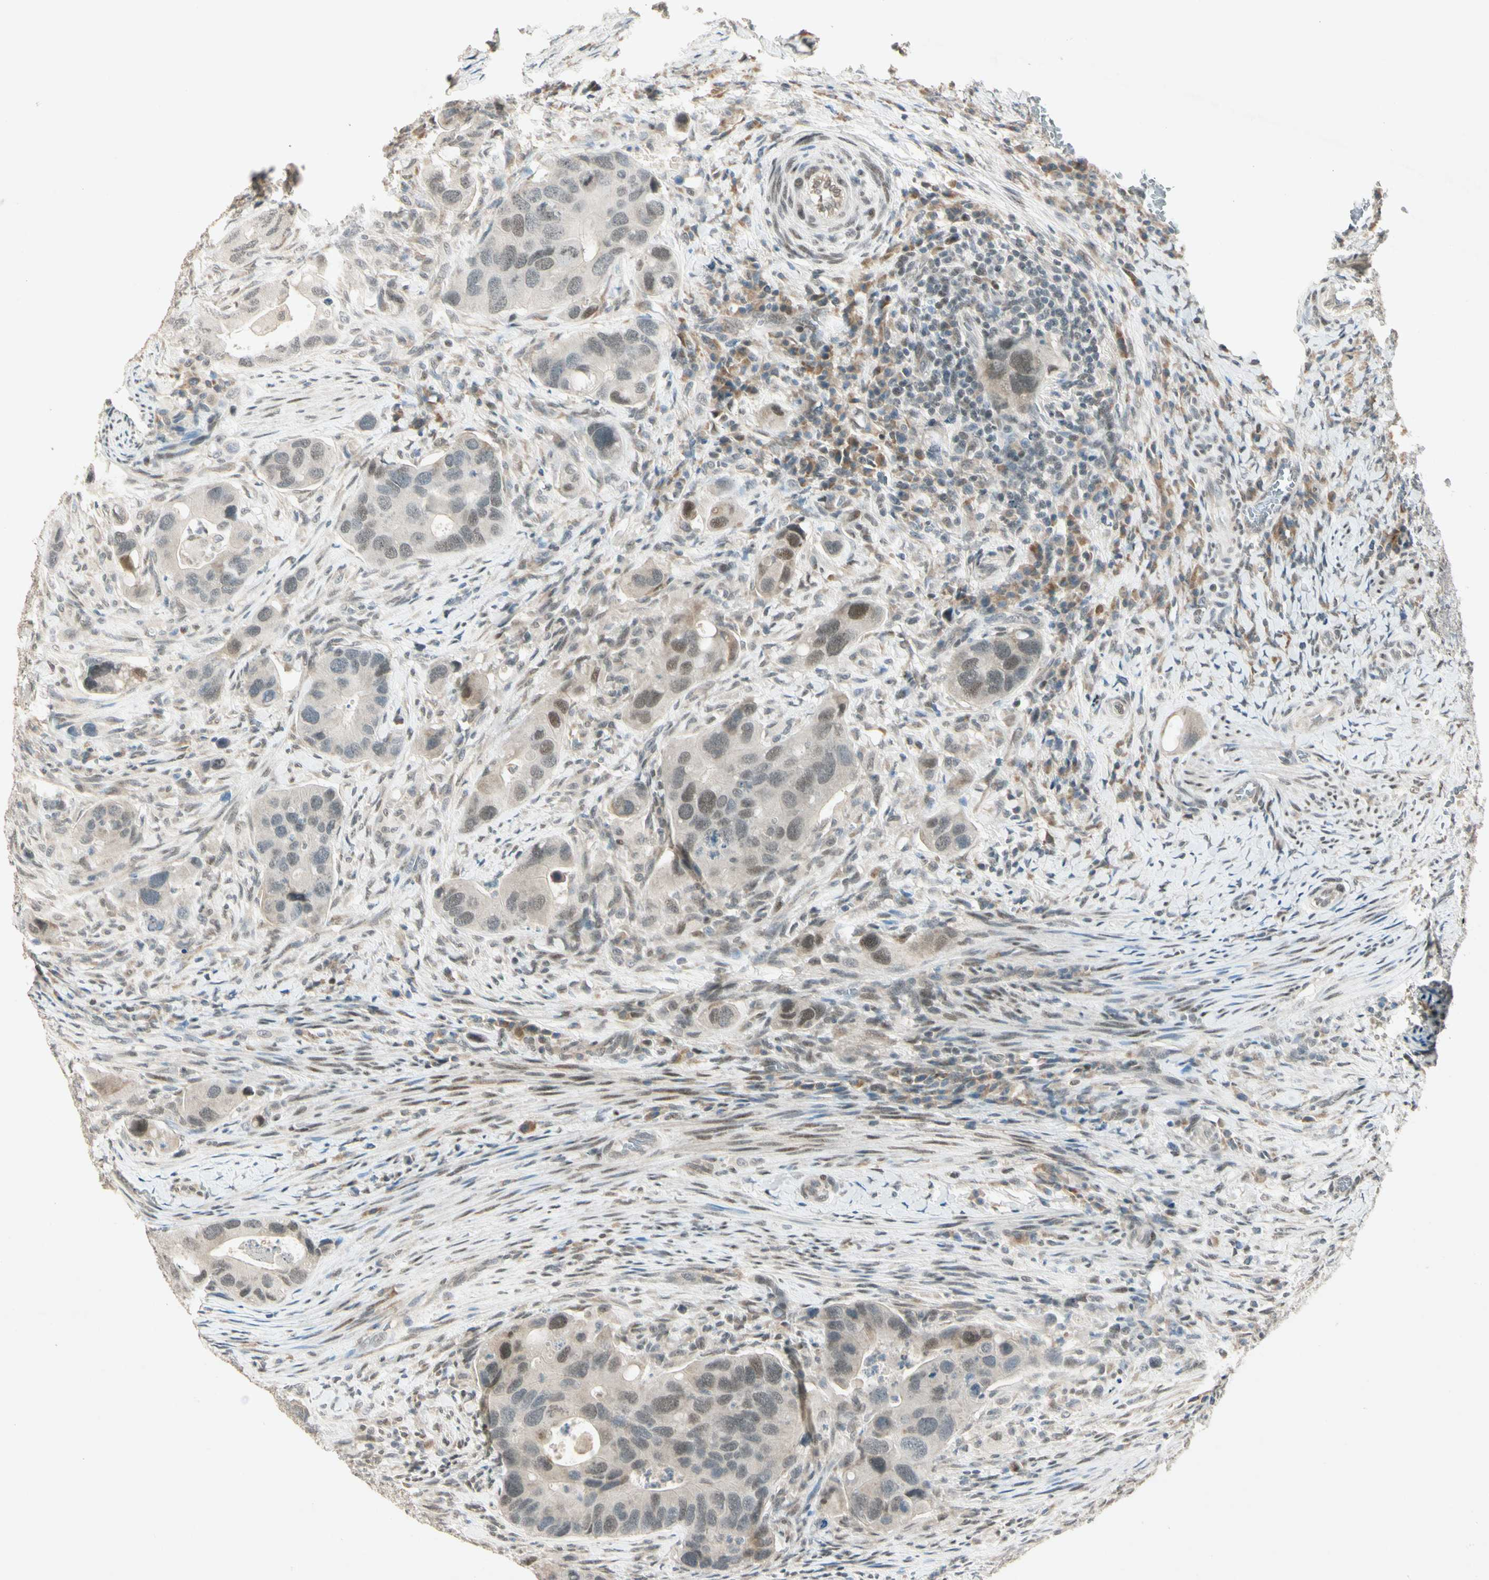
{"staining": {"intensity": "weak", "quantity": "<25%", "location": "cytoplasmic/membranous,nuclear"}, "tissue": "colorectal cancer", "cell_type": "Tumor cells", "image_type": "cancer", "snomed": [{"axis": "morphology", "description": "Adenocarcinoma, NOS"}, {"axis": "topography", "description": "Rectum"}], "caption": "Human colorectal cancer (adenocarcinoma) stained for a protein using immunohistochemistry (IHC) exhibits no staining in tumor cells.", "gene": "ZBTB4", "patient": {"sex": "female", "age": 57}}